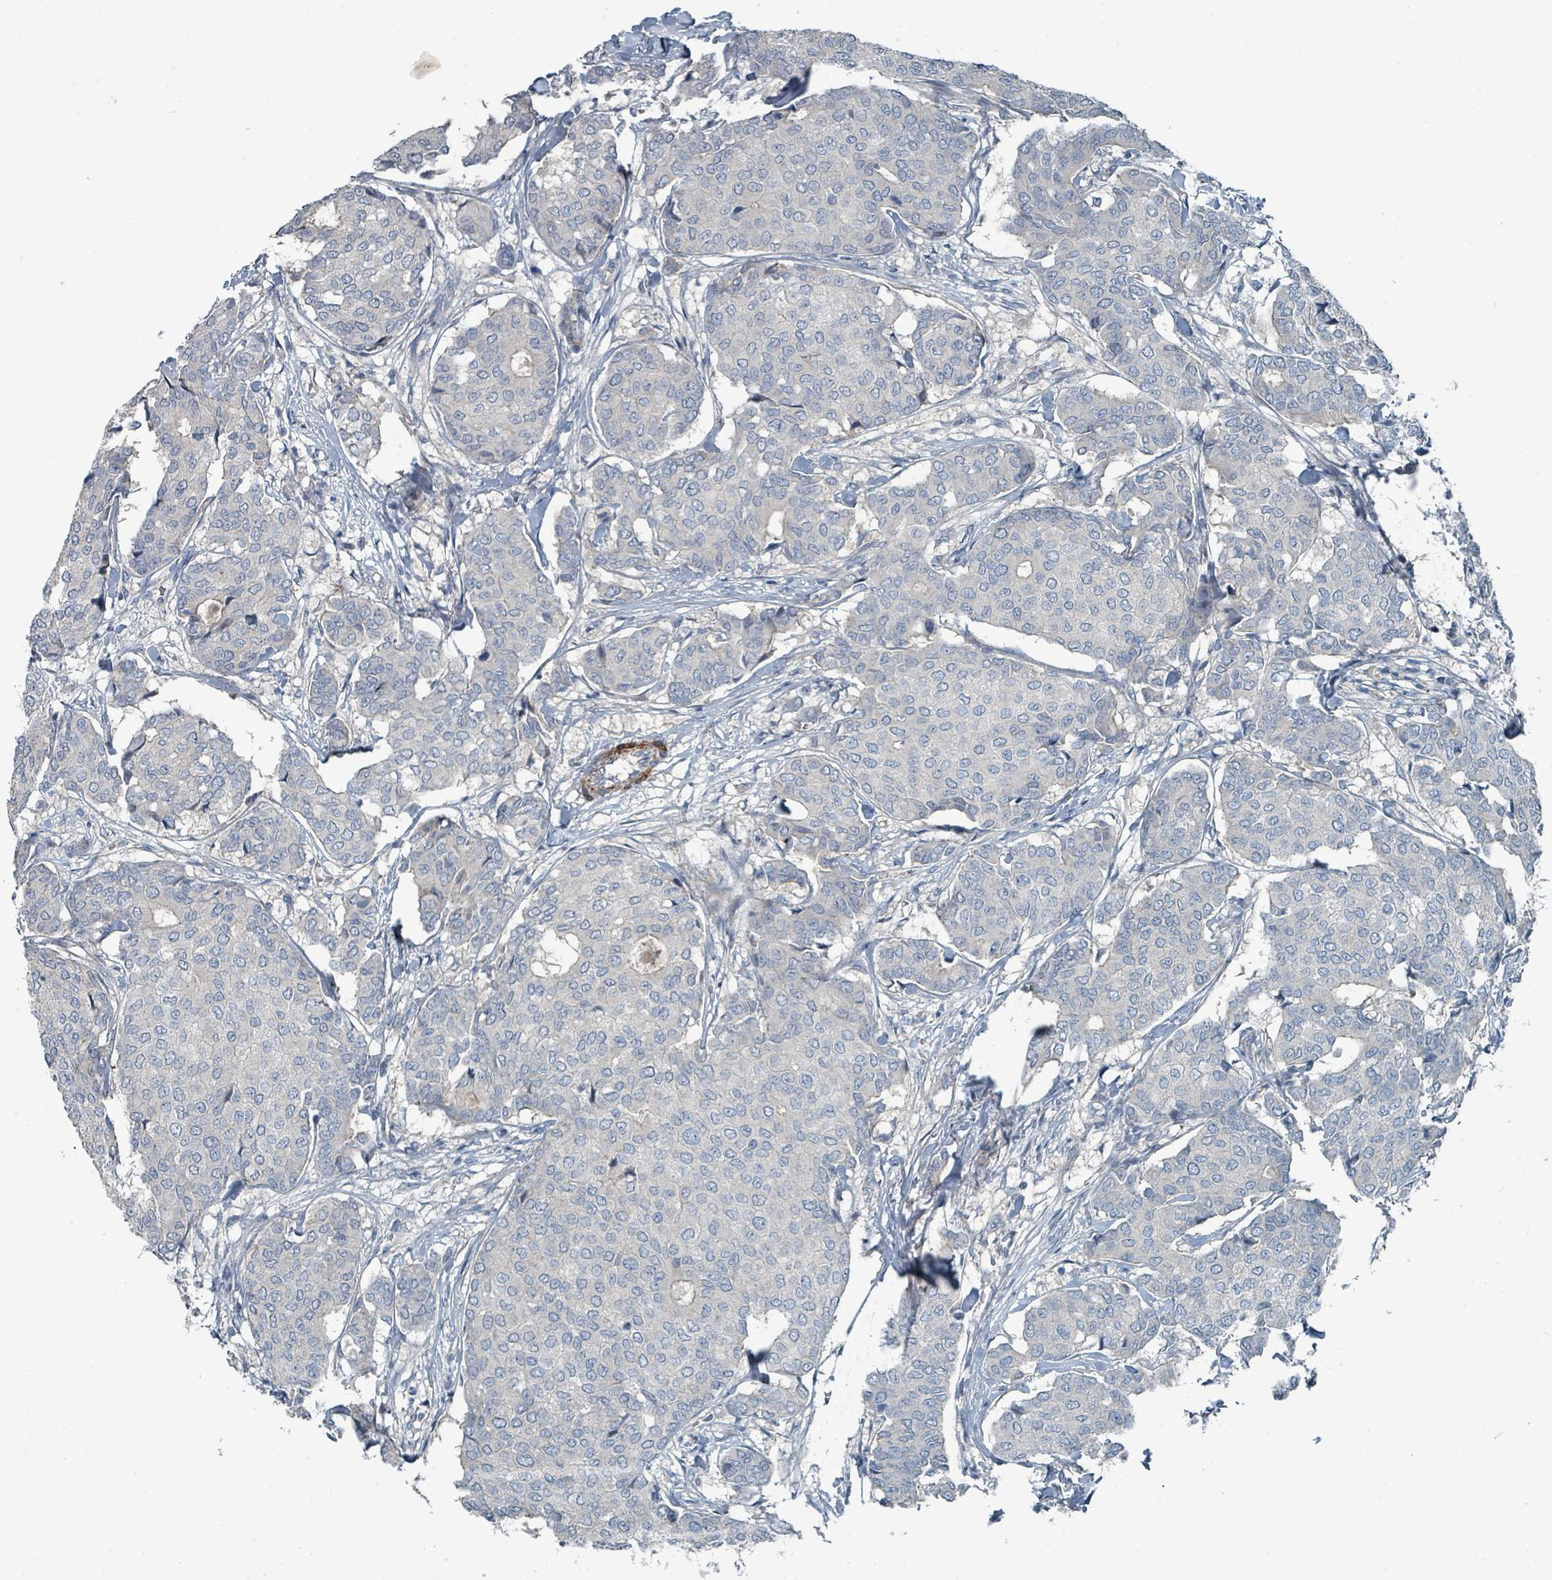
{"staining": {"intensity": "negative", "quantity": "none", "location": "none"}, "tissue": "breast cancer", "cell_type": "Tumor cells", "image_type": "cancer", "snomed": [{"axis": "morphology", "description": "Duct carcinoma"}, {"axis": "topography", "description": "Breast"}], "caption": "Human breast cancer stained for a protein using IHC displays no expression in tumor cells.", "gene": "SLC44A5", "patient": {"sex": "female", "age": 75}}